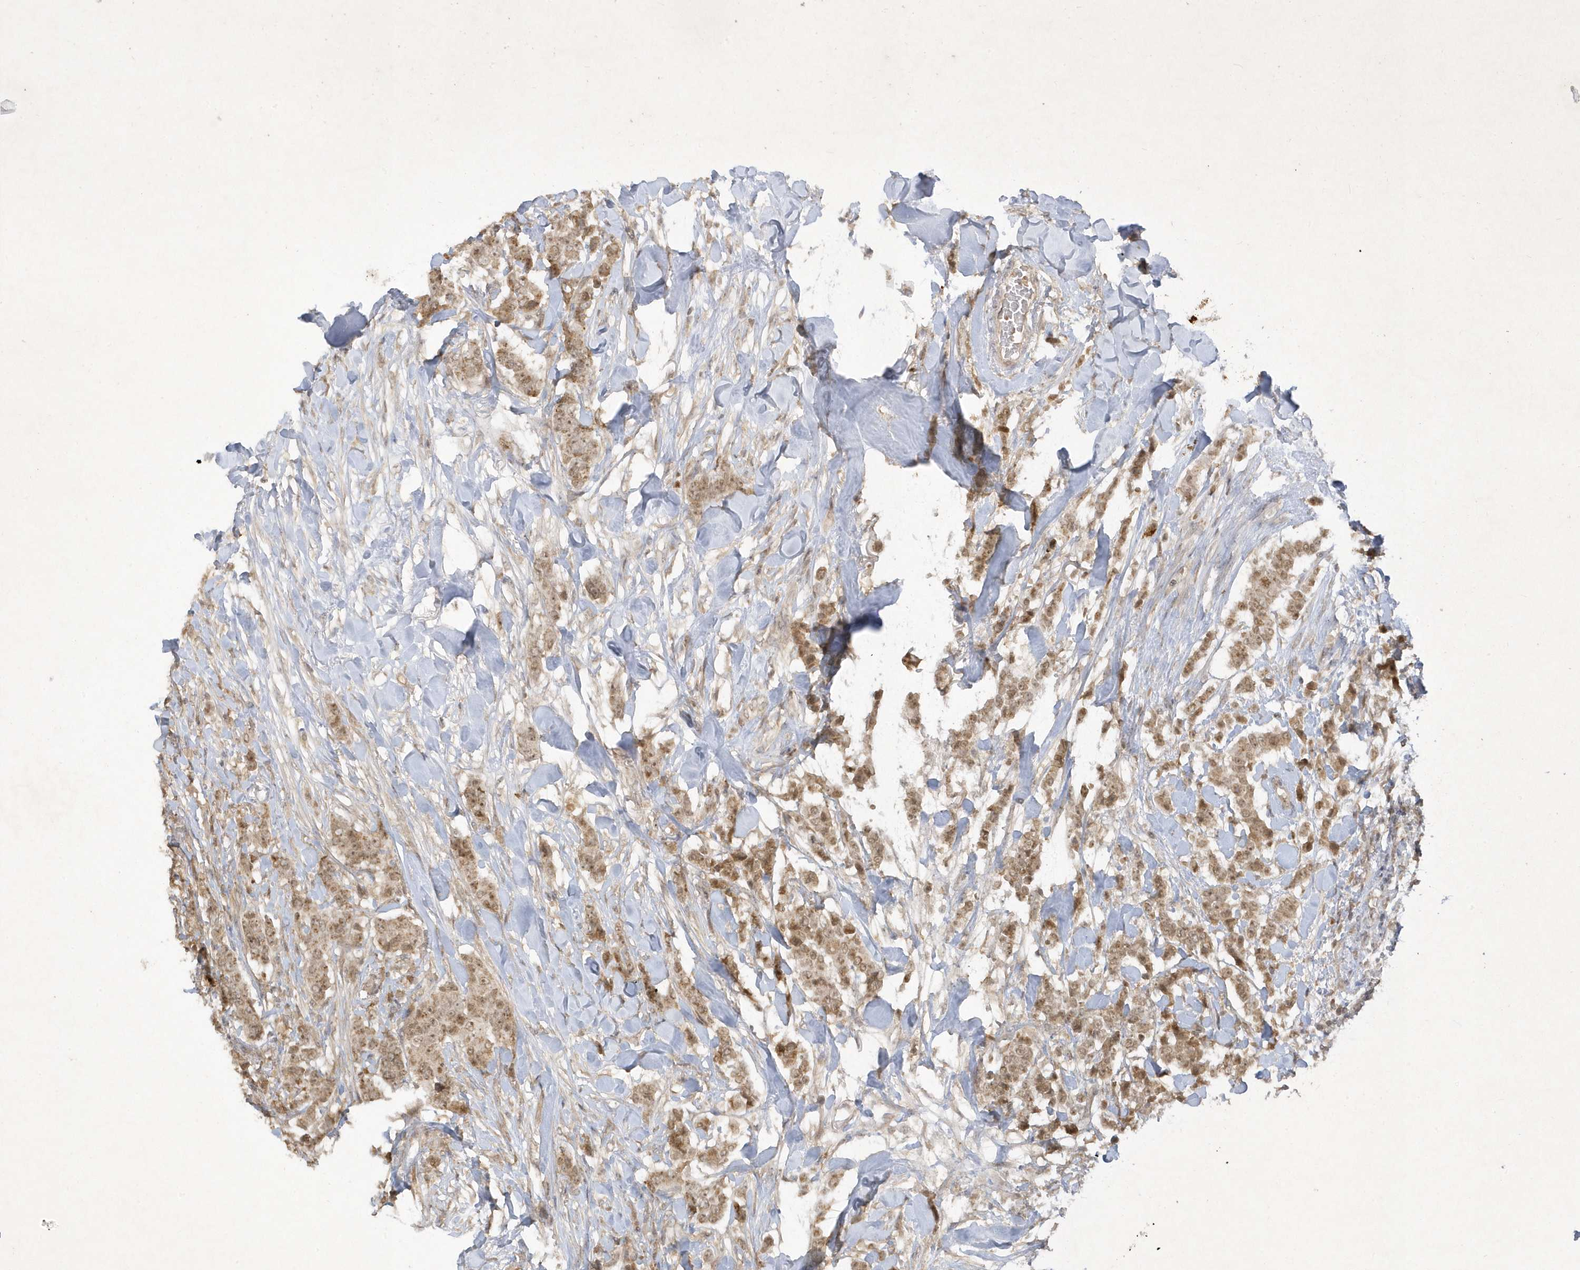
{"staining": {"intensity": "moderate", "quantity": ">75%", "location": "cytoplasmic/membranous,nuclear"}, "tissue": "breast cancer", "cell_type": "Tumor cells", "image_type": "cancer", "snomed": [{"axis": "morphology", "description": "Duct carcinoma"}, {"axis": "topography", "description": "Breast"}], "caption": "IHC photomicrograph of neoplastic tissue: human breast cancer (invasive ductal carcinoma) stained using immunohistochemistry displays medium levels of moderate protein expression localized specifically in the cytoplasmic/membranous and nuclear of tumor cells, appearing as a cytoplasmic/membranous and nuclear brown color.", "gene": "ZNF213", "patient": {"sex": "female", "age": 40}}